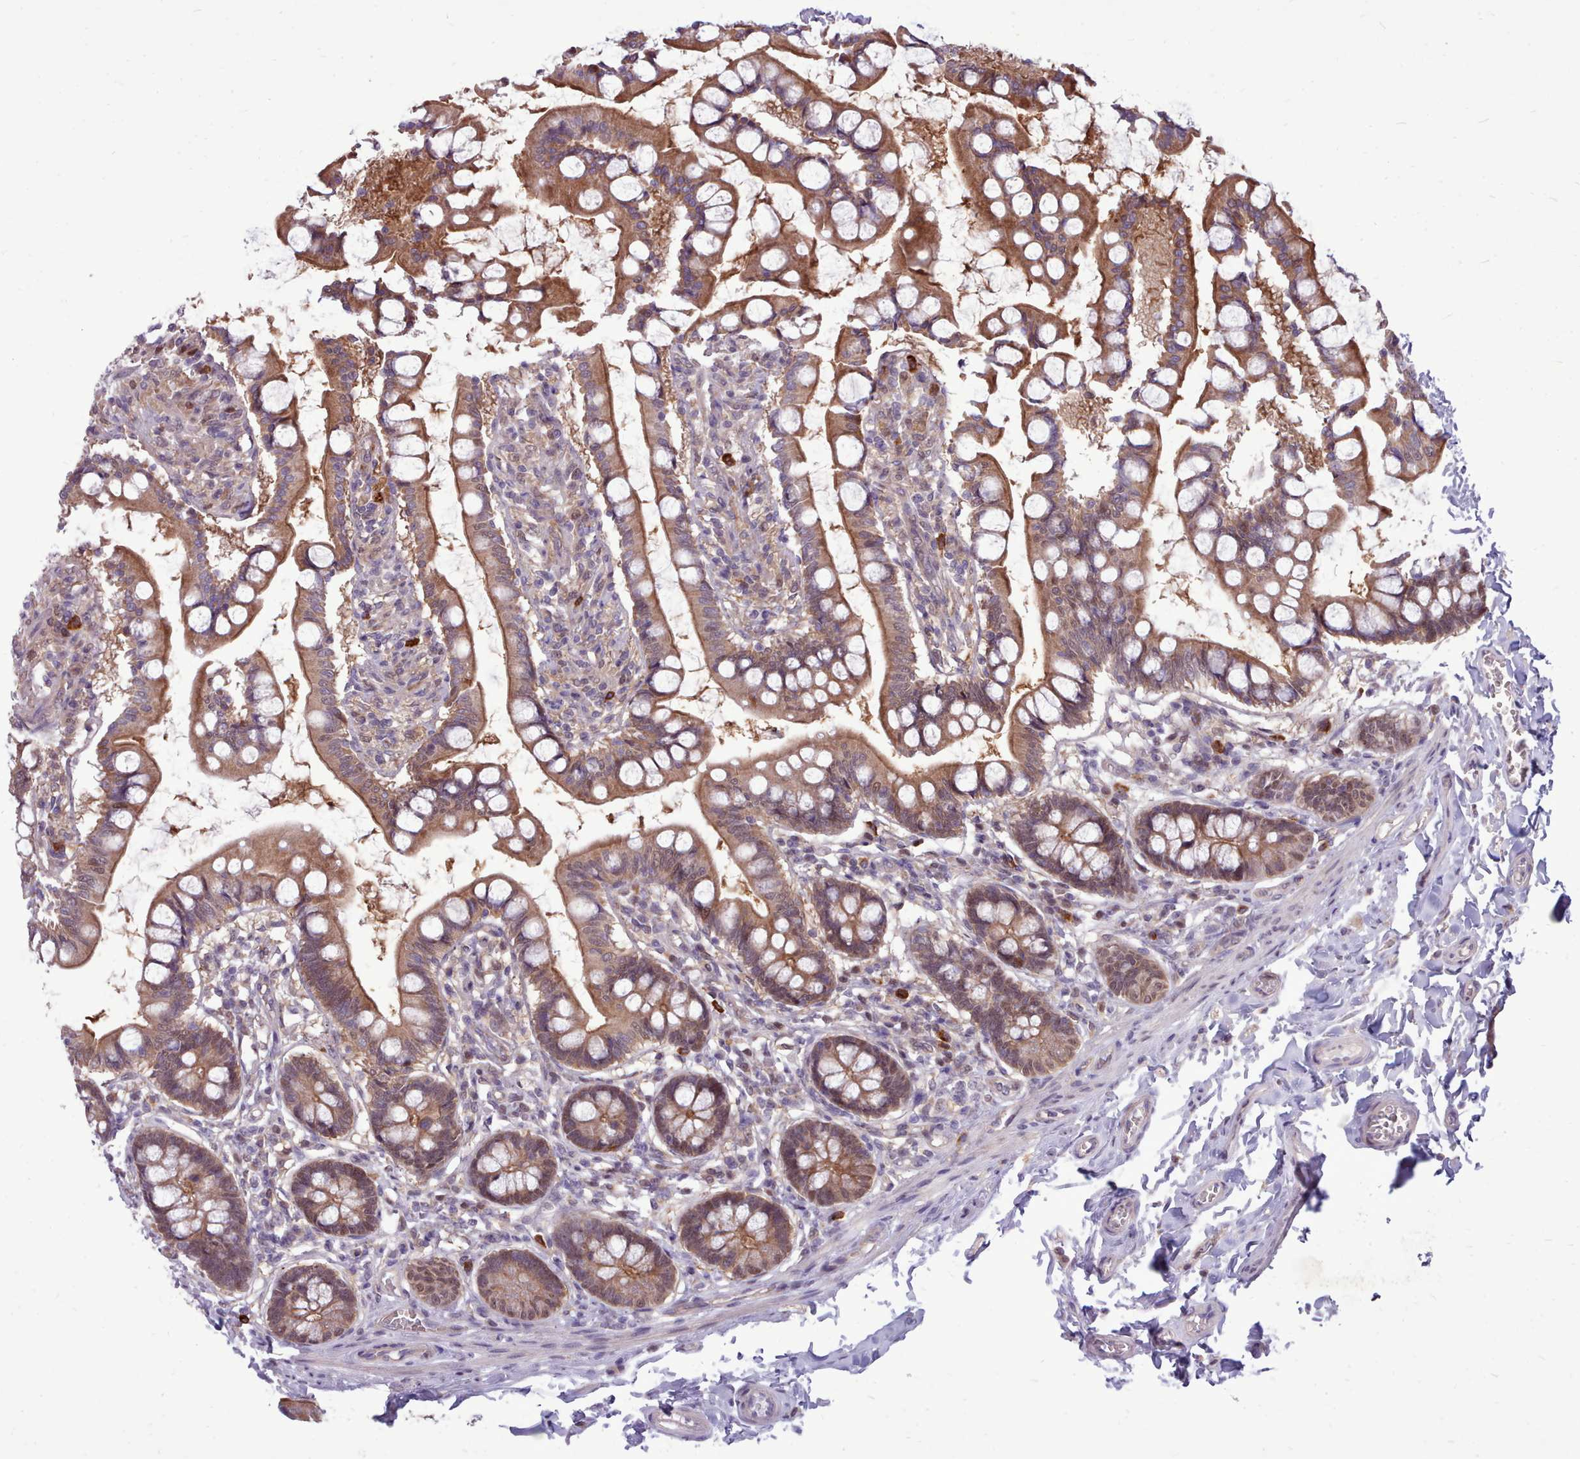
{"staining": {"intensity": "moderate", "quantity": ">75%", "location": "cytoplasmic/membranous"}, "tissue": "small intestine", "cell_type": "Glandular cells", "image_type": "normal", "snomed": [{"axis": "morphology", "description": "Normal tissue, NOS"}, {"axis": "topography", "description": "Small intestine"}], "caption": "Immunohistochemistry (IHC) histopathology image of unremarkable small intestine stained for a protein (brown), which displays medium levels of moderate cytoplasmic/membranous positivity in about >75% of glandular cells.", "gene": "AHCY", "patient": {"sex": "male", "age": 52}}